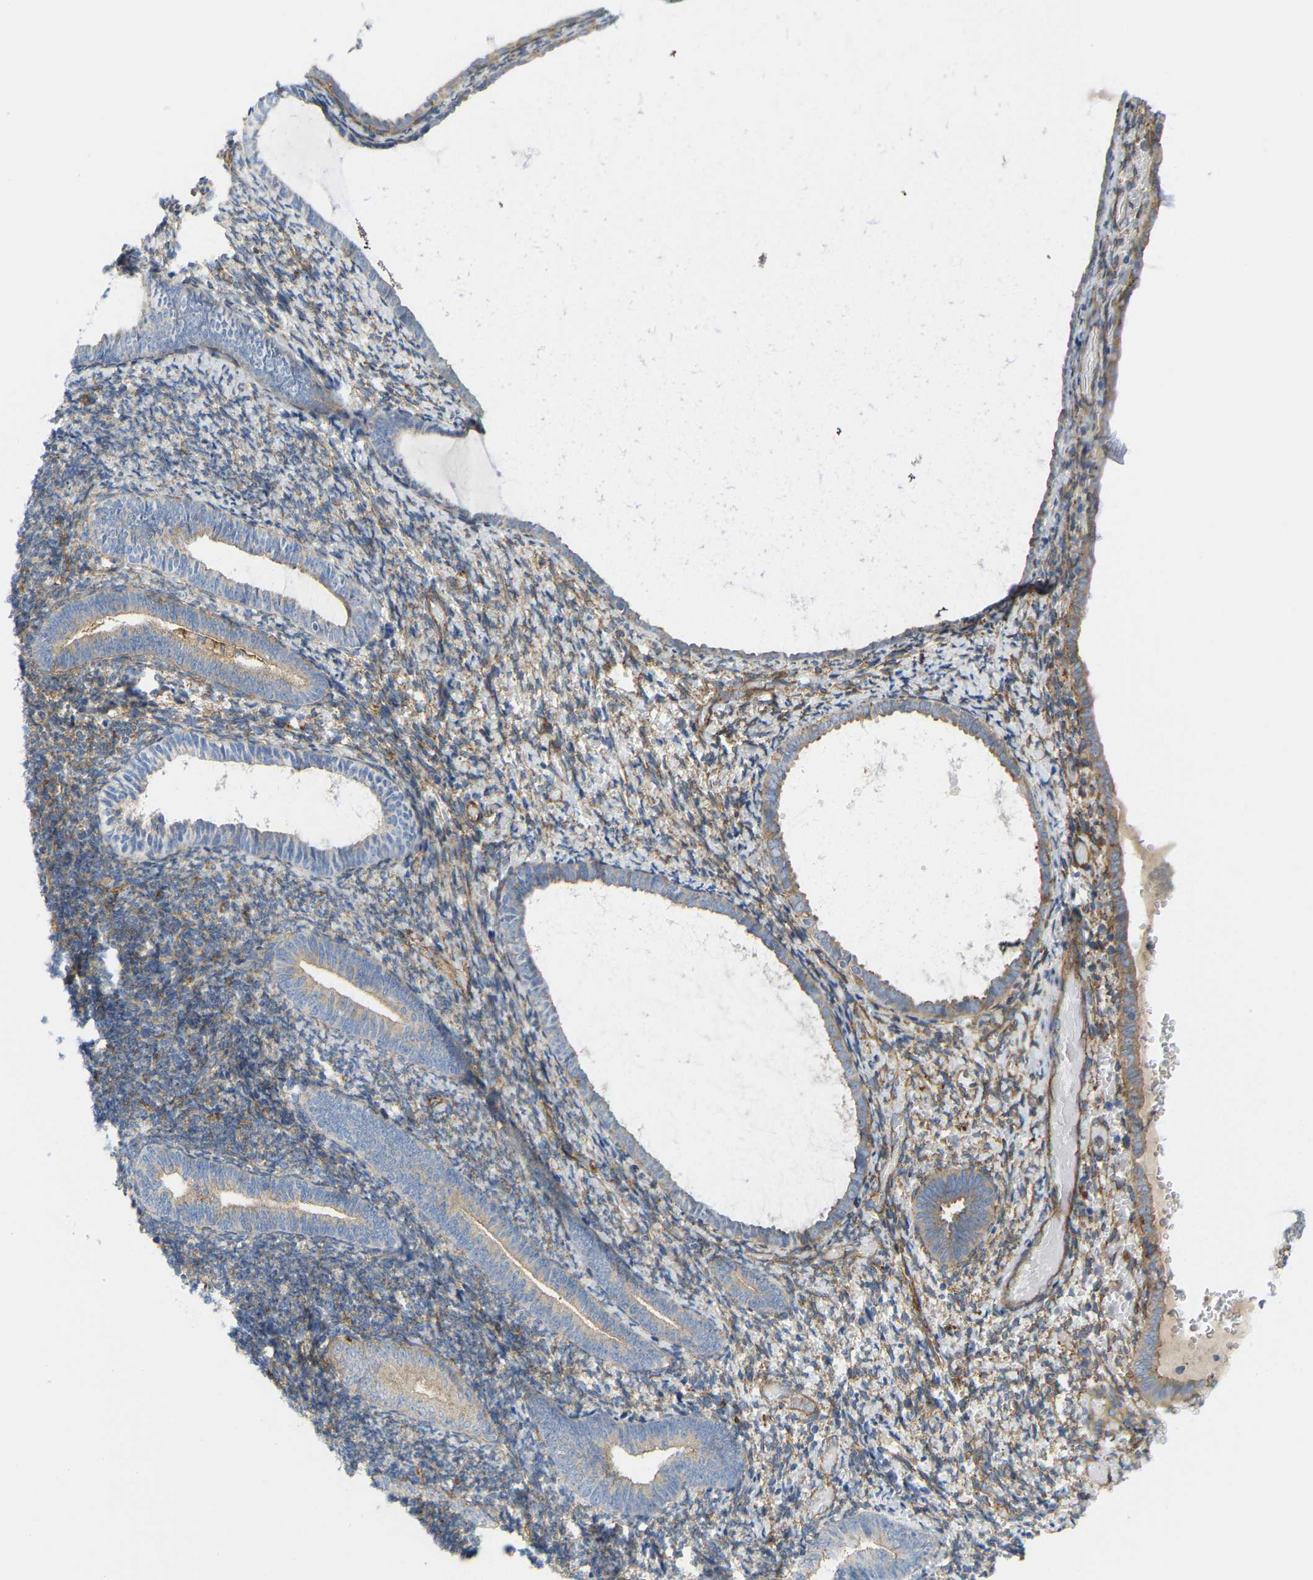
{"staining": {"intensity": "moderate", "quantity": "25%-75%", "location": "cytoplasmic/membranous"}, "tissue": "endometrium", "cell_type": "Cells in endometrial stroma", "image_type": "normal", "snomed": [{"axis": "morphology", "description": "Normal tissue, NOS"}, {"axis": "topography", "description": "Endometrium"}], "caption": "Endometrium stained for a protein (brown) shows moderate cytoplasmic/membranous positive expression in approximately 25%-75% of cells in endometrial stroma.", "gene": "PICALM", "patient": {"sex": "female", "age": 66}}